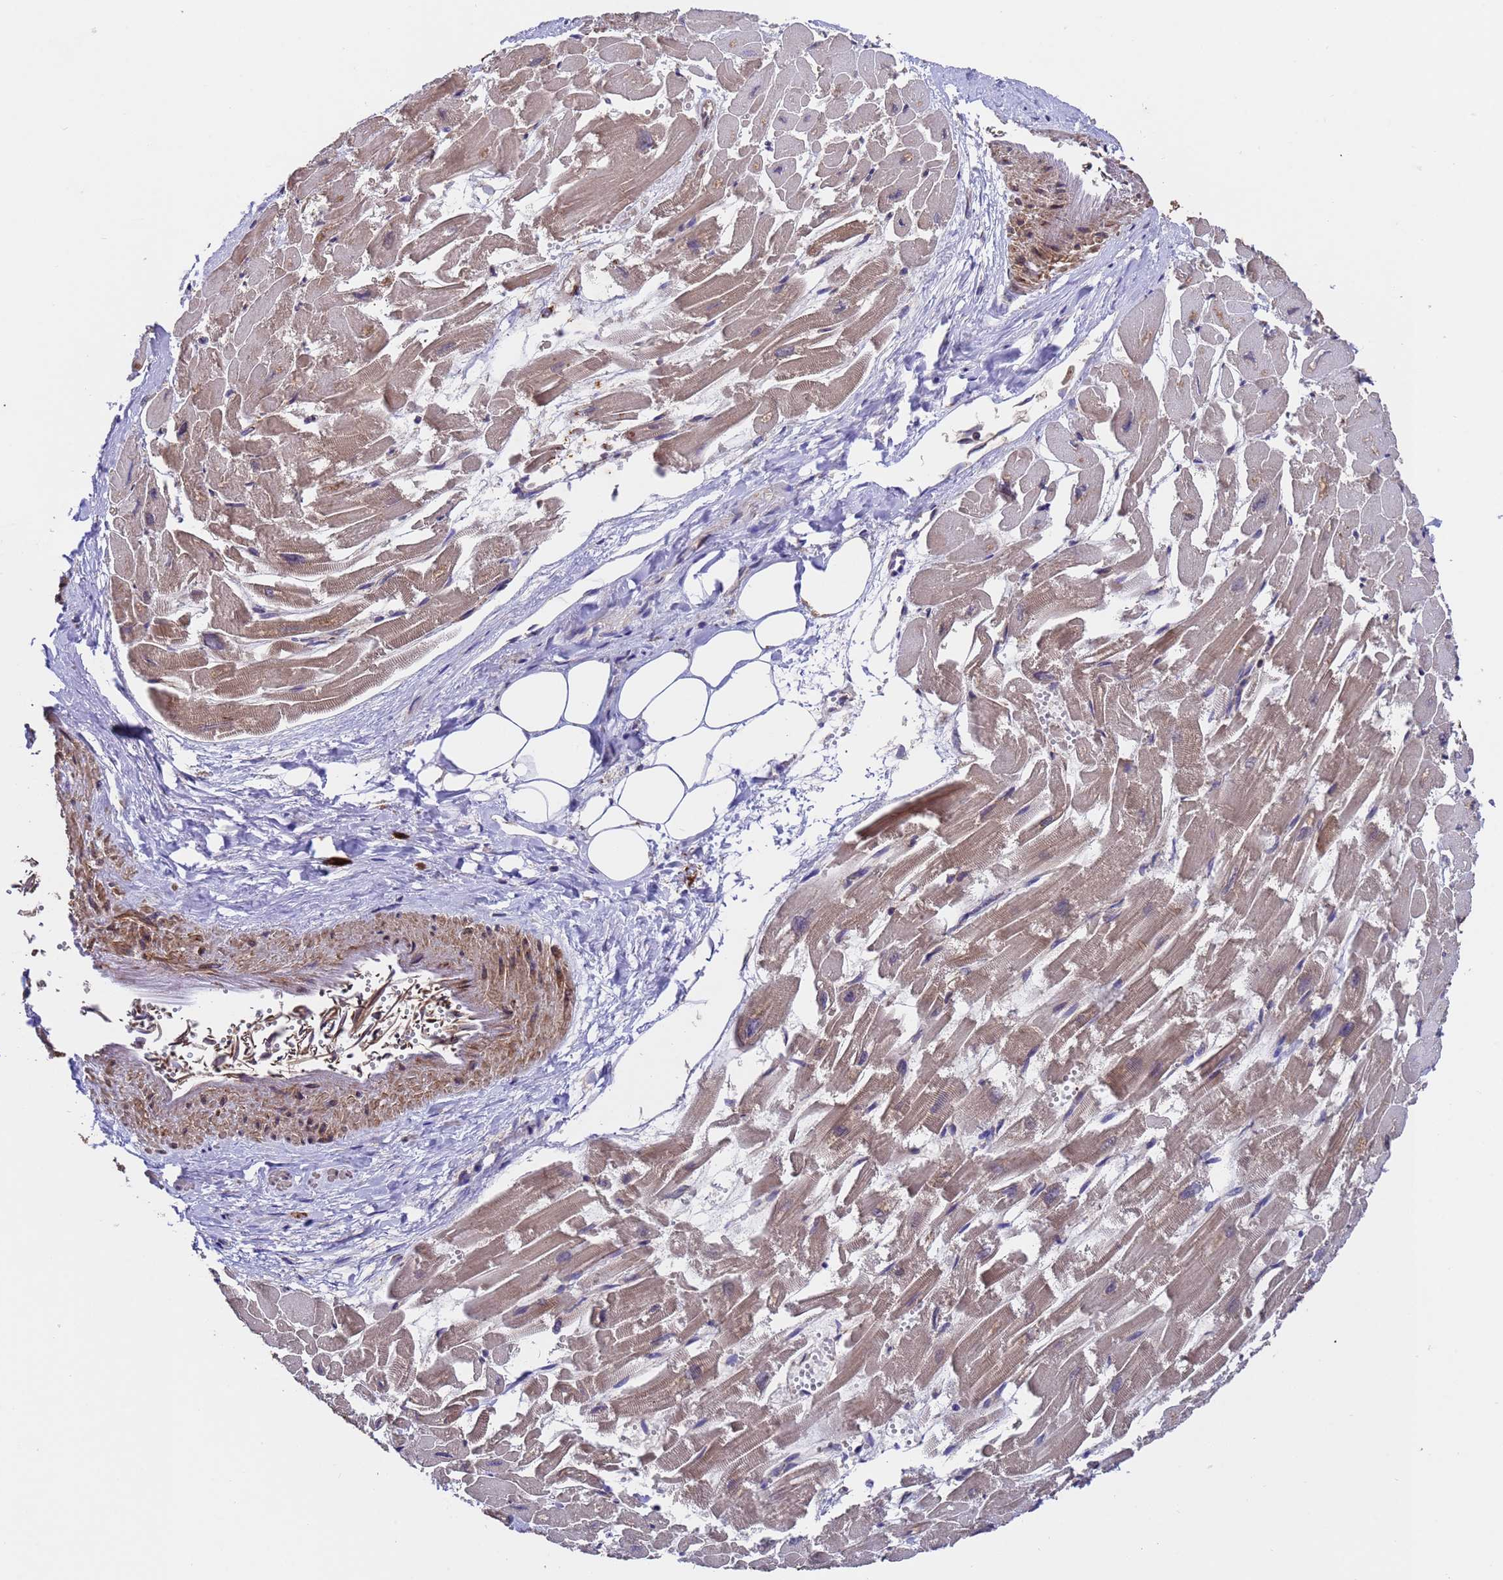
{"staining": {"intensity": "moderate", "quantity": "25%-75%", "location": "cytoplasmic/membranous"}, "tissue": "heart muscle", "cell_type": "Cardiomyocytes", "image_type": "normal", "snomed": [{"axis": "morphology", "description": "Normal tissue, NOS"}, {"axis": "topography", "description": "Heart"}], "caption": "IHC (DAB (3,3'-diaminobenzidine)) staining of benign human heart muscle reveals moderate cytoplasmic/membranous protein positivity in approximately 25%-75% of cardiomyocytes.", "gene": "TSR3", "patient": {"sex": "male", "age": 54}}